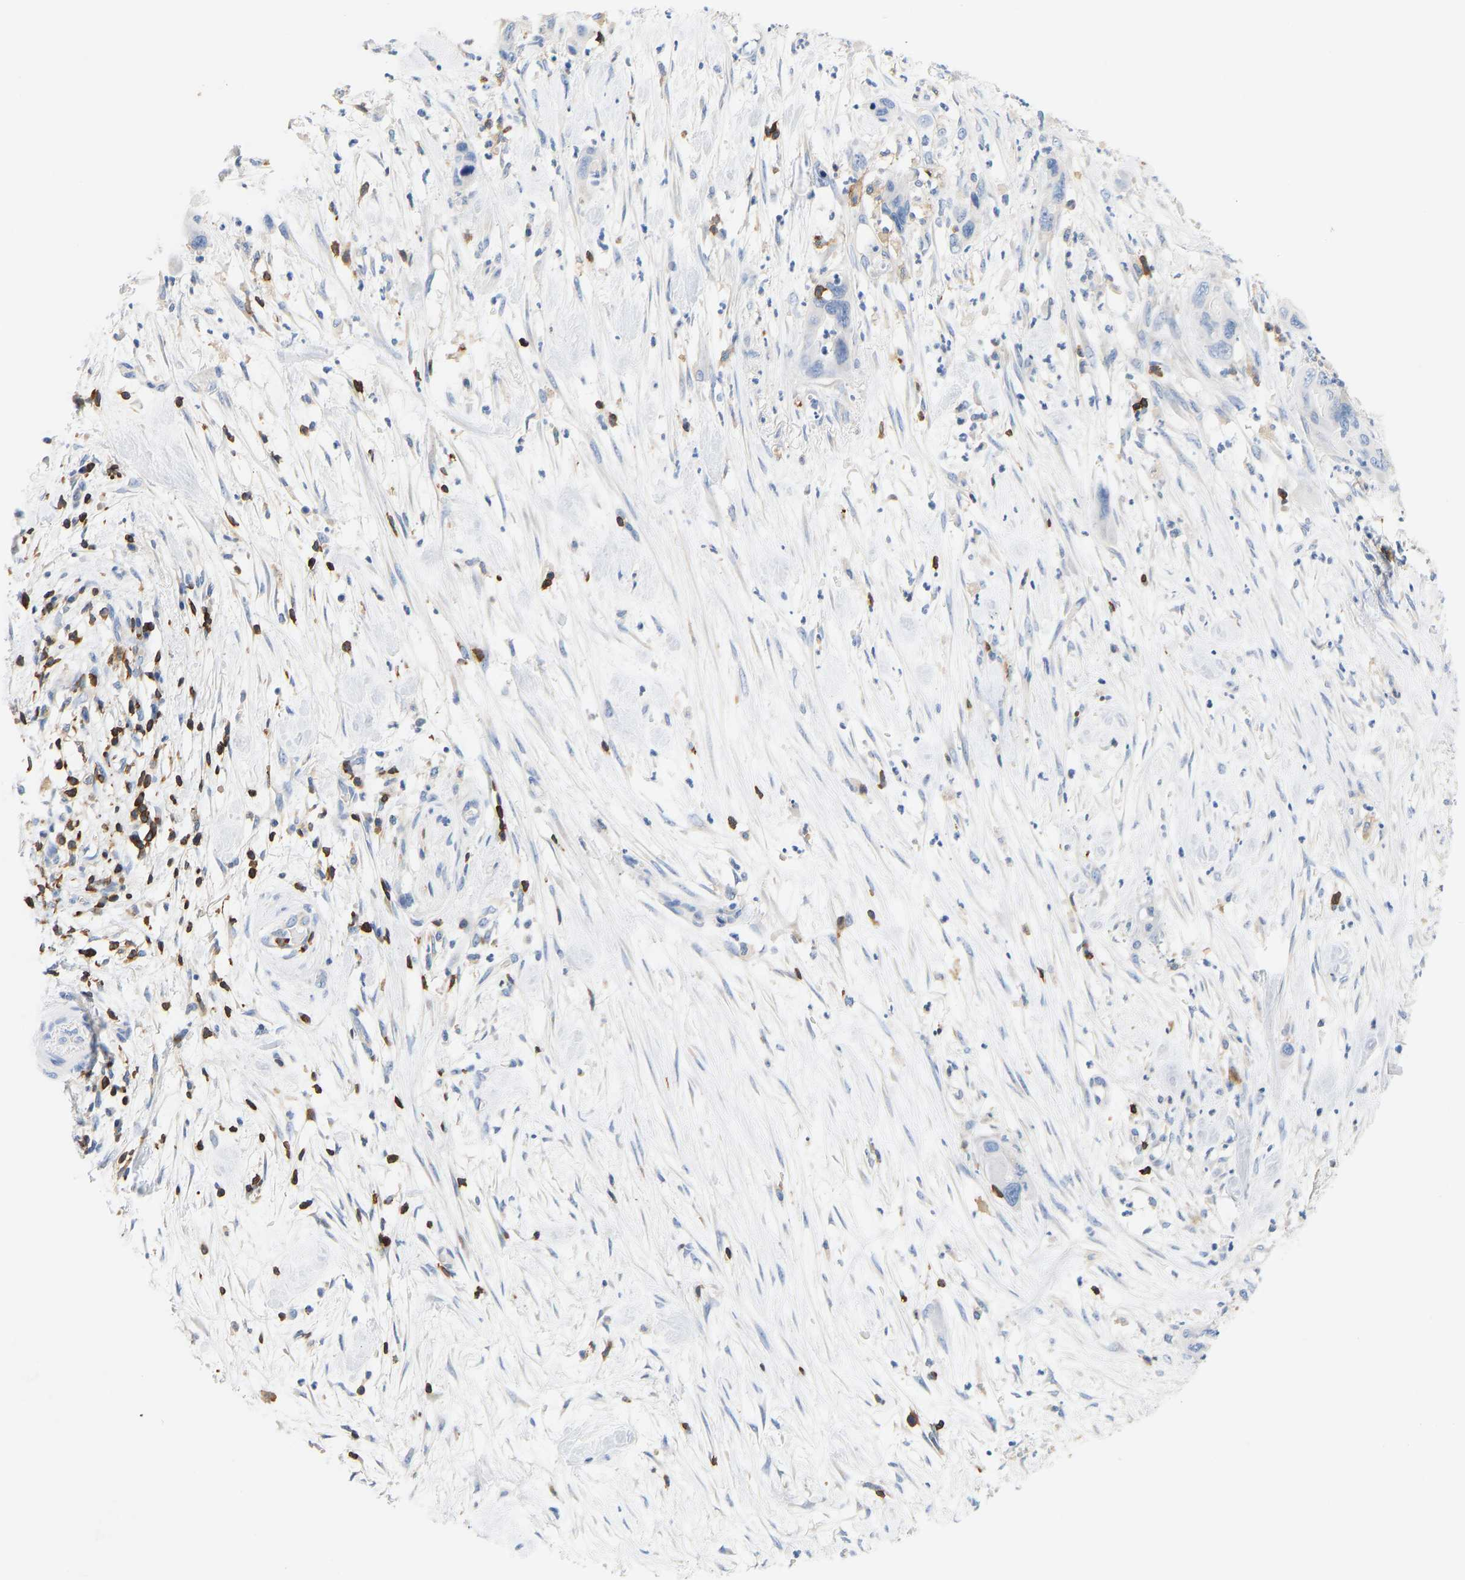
{"staining": {"intensity": "negative", "quantity": "none", "location": "none"}, "tissue": "pancreatic cancer", "cell_type": "Tumor cells", "image_type": "cancer", "snomed": [{"axis": "morphology", "description": "Adenocarcinoma, NOS"}, {"axis": "topography", "description": "Pancreas"}], "caption": "Tumor cells are negative for protein expression in human pancreatic cancer.", "gene": "EVL", "patient": {"sex": "female", "age": 71}}